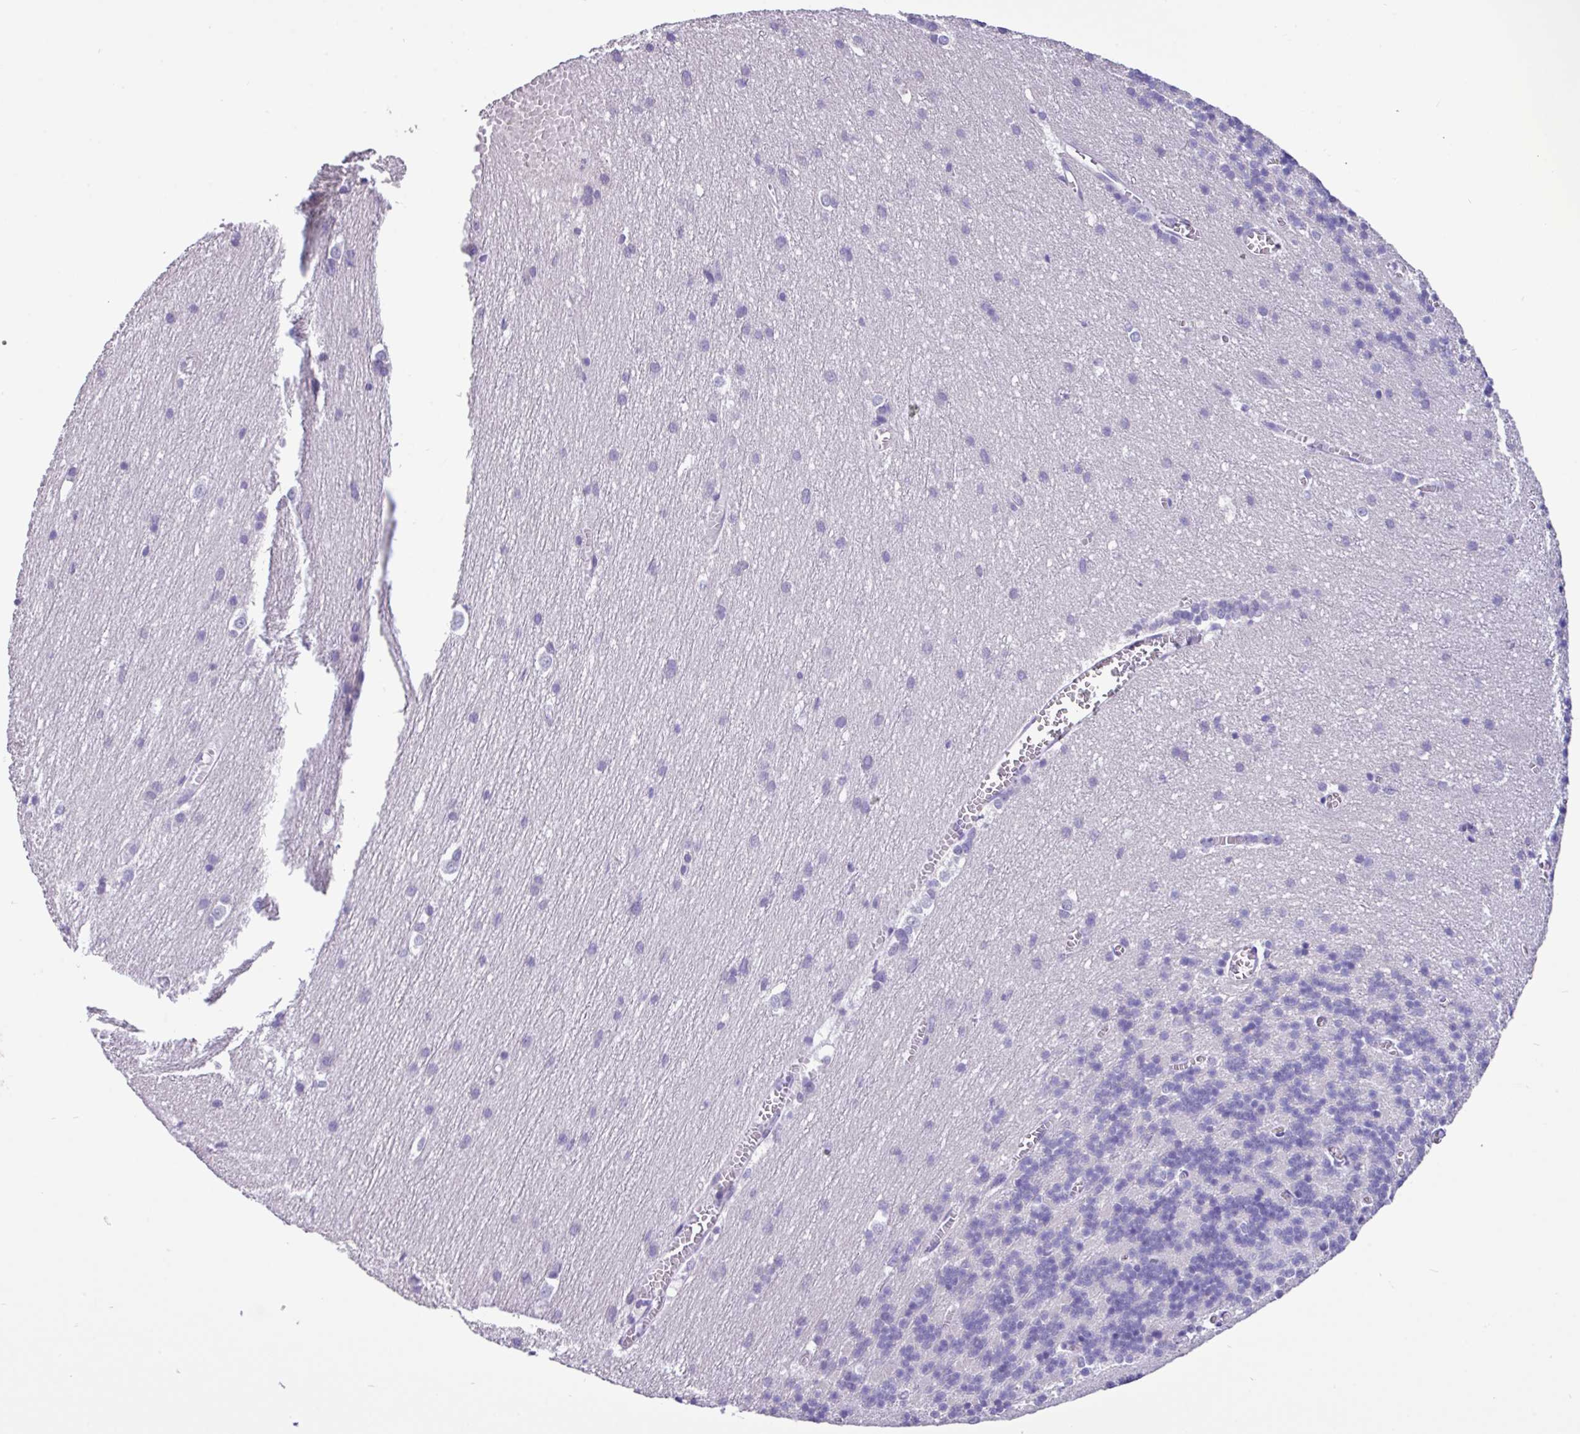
{"staining": {"intensity": "negative", "quantity": "none", "location": "none"}, "tissue": "cerebellum", "cell_type": "Cells in granular layer", "image_type": "normal", "snomed": [{"axis": "morphology", "description": "Normal tissue, NOS"}, {"axis": "topography", "description": "Cerebellum"}], "caption": "This is a image of IHC staining of normal cerebellum, which shows no expression in cells in granular layer.", "gene": "EPCAM", "patient": {"sex": "male", "age": 37}}